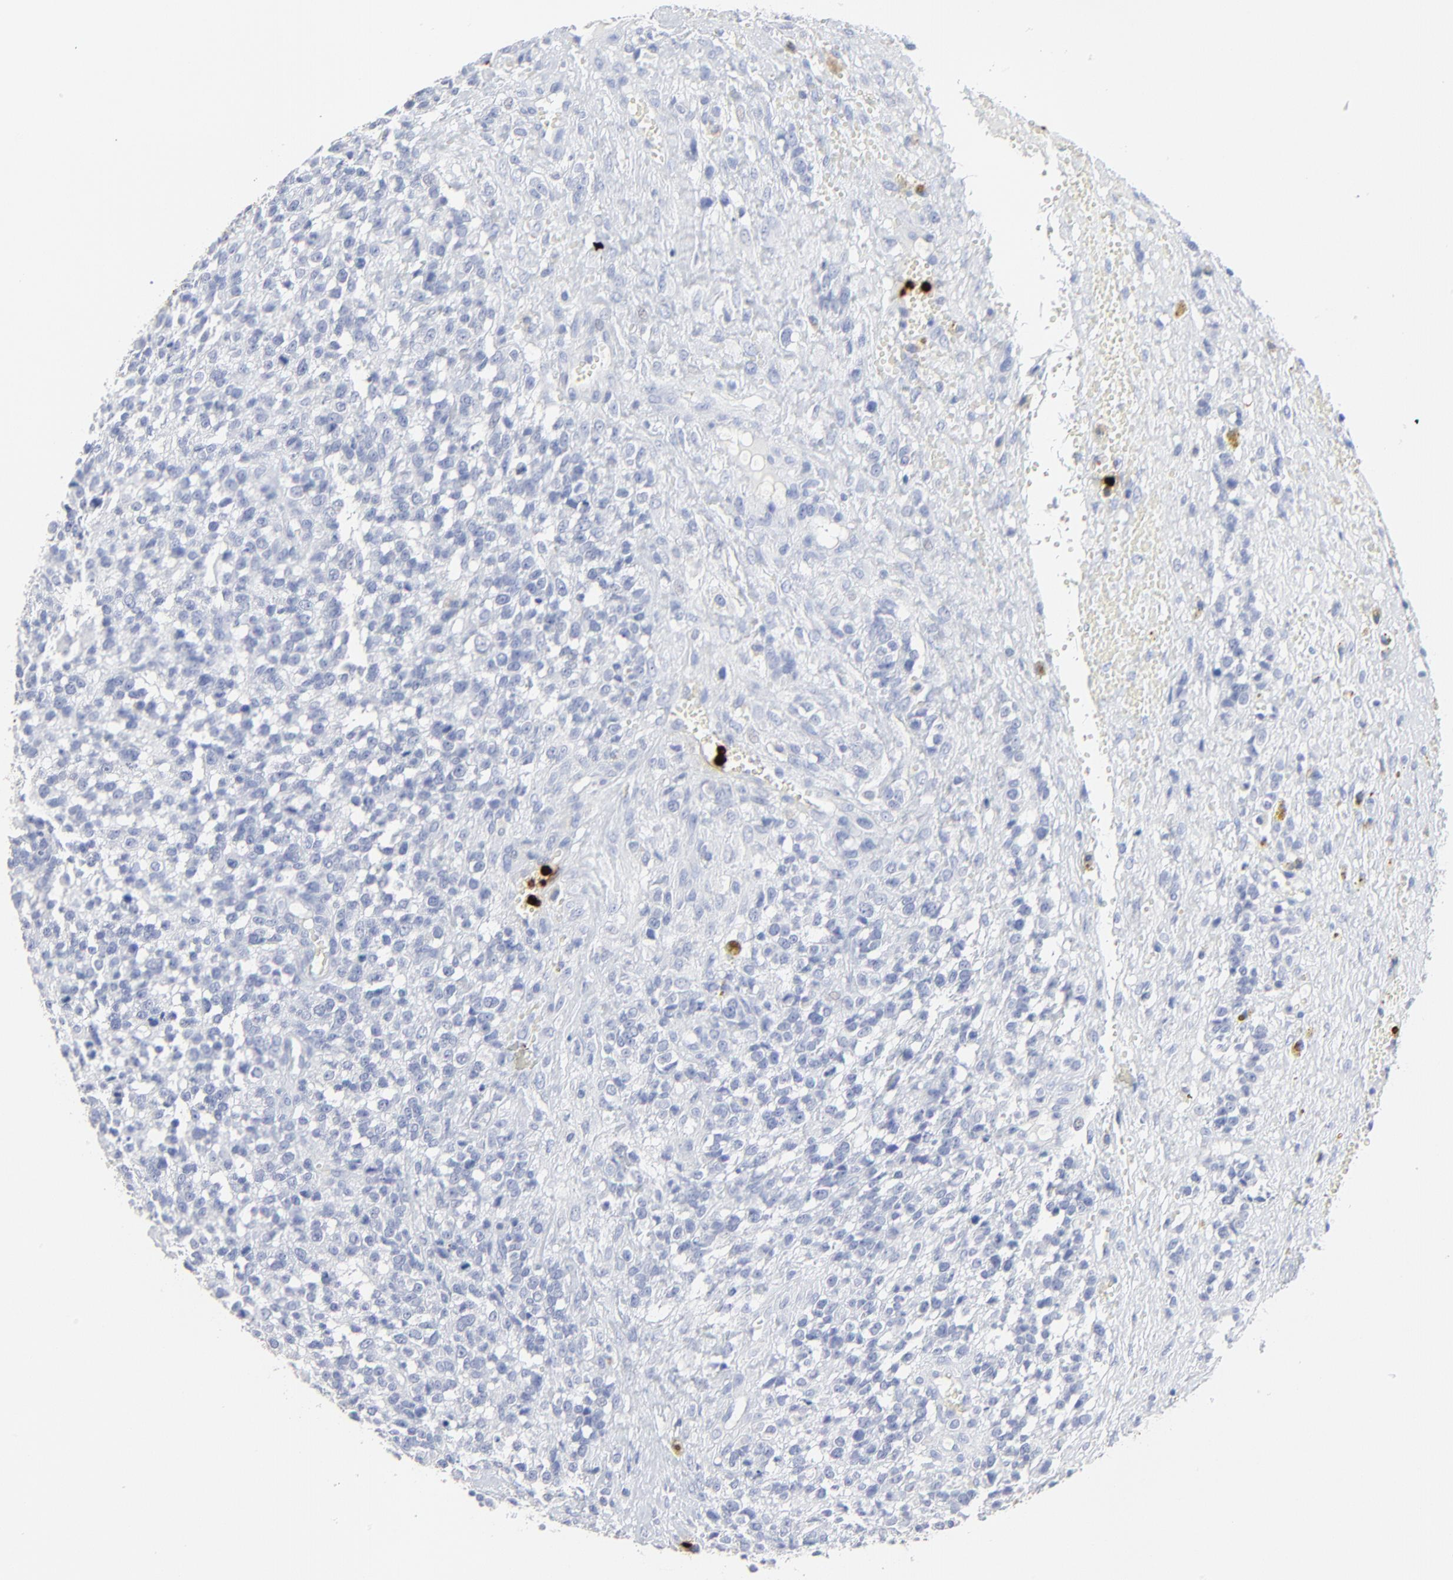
{"staining": {"intensity": "negative", "quantity": "none", "location": "none"}, "tissue": "glioma", "cell_type": "Tumor cells", "image_type": "cancer", "snomed": [{"axis": "morphology", "description": "Glioma, malignant, High grade"}, {"axis": "topography", "description": "Brain"}], "caption": "Protein analysis of glioma displays no significant positivity in tumor cells.", "gene": "LCN2", "patient": {"sex": "male", "age": 66}}